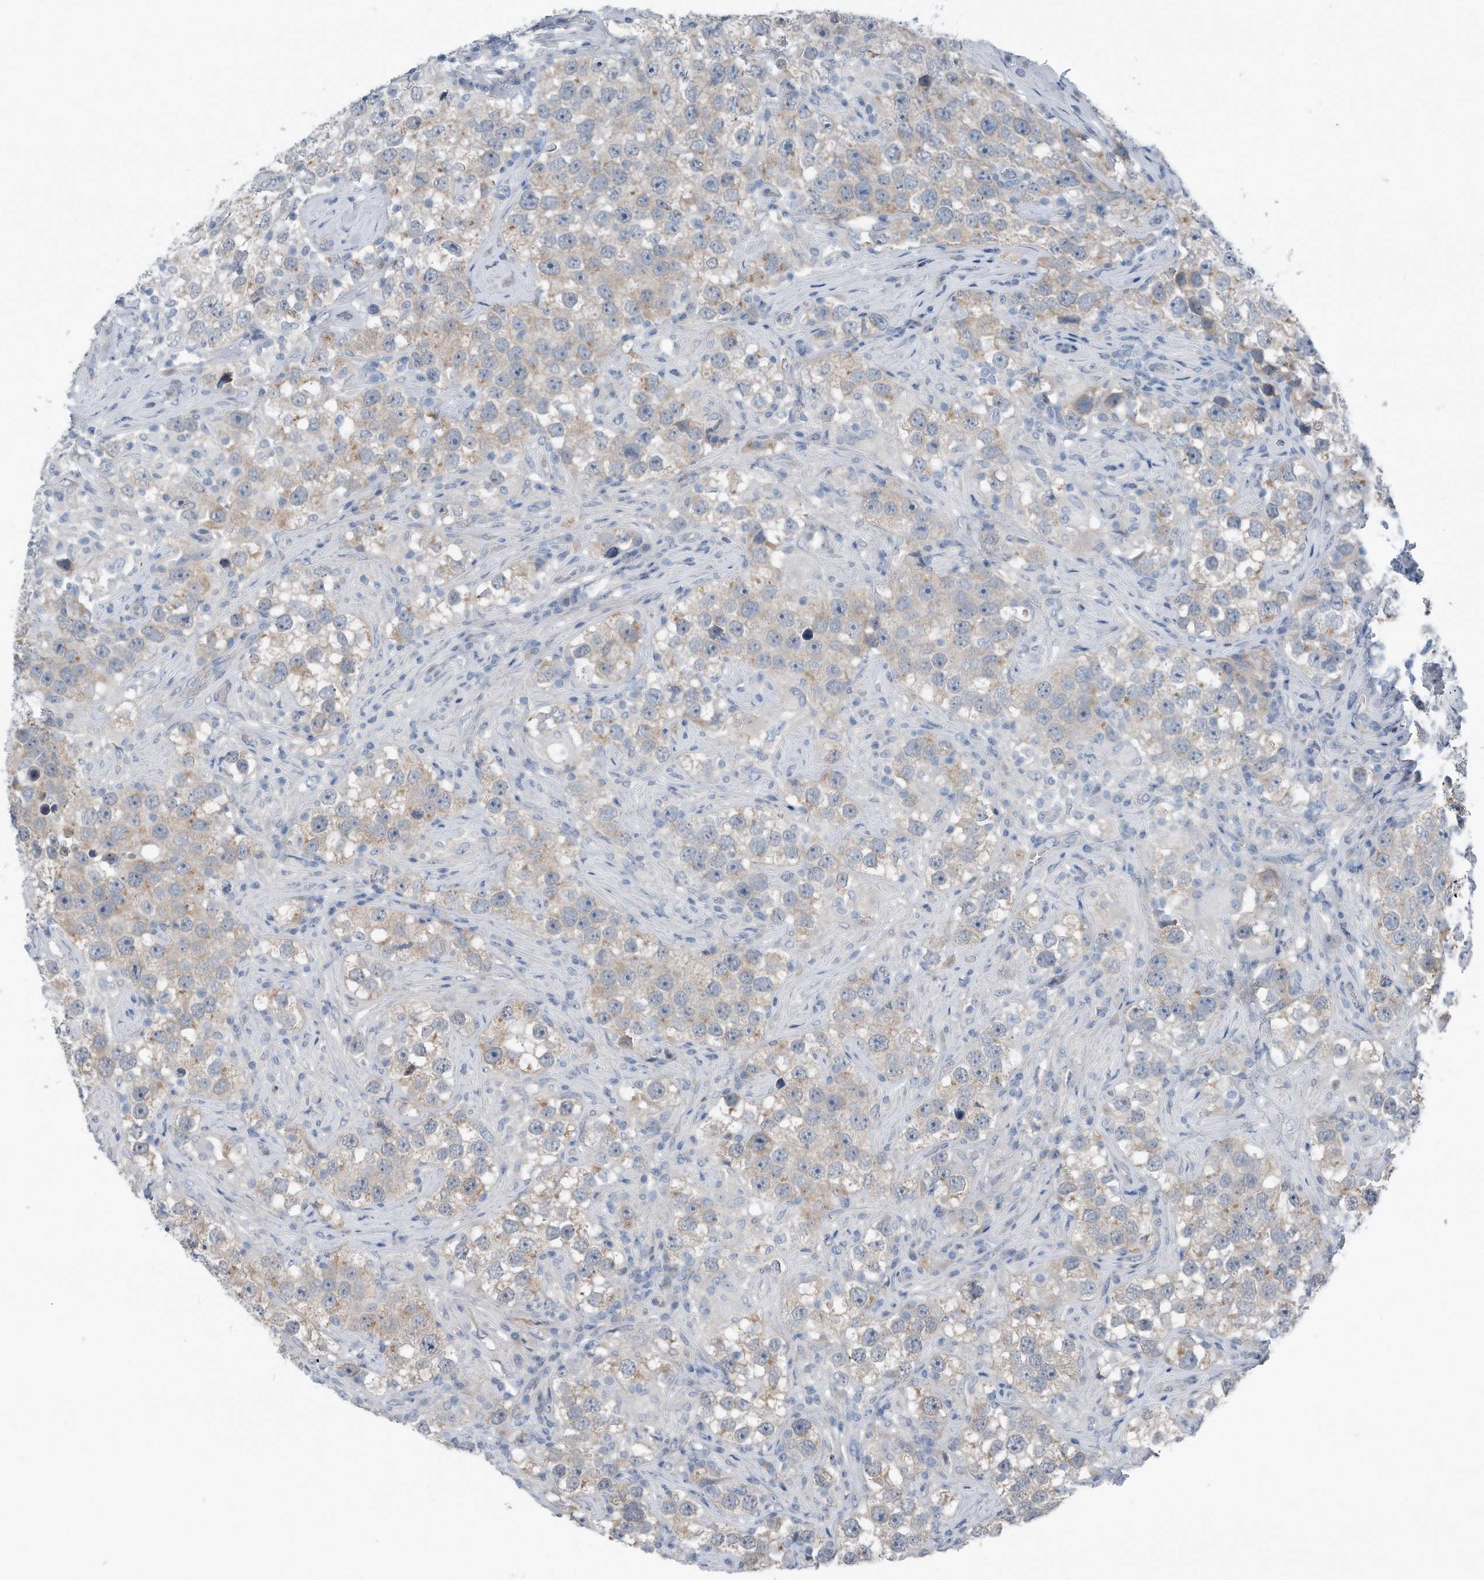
{"staining": {"intensity": "weak", "quantity": "25%-75%", "location": "cytoplasmic/membranous"}, "tissue": "testis cancer", "cell_type": "Tumor cells", "image_type": "cancer", "snomed": [{"axis": "morphology", "description": "Seminoma, NOS"}, {"axis": "topography", "description": "Testis"}], "caption": "The histopathology image exhibits immunohistochemical staining of testis cancer (seminoma). There is weak cytoplasmic/membranous staining is present in approximately 25%-75% of tumor cells.", "gene": "YRDC", "patient": {"sex": "male", "age": 49}}